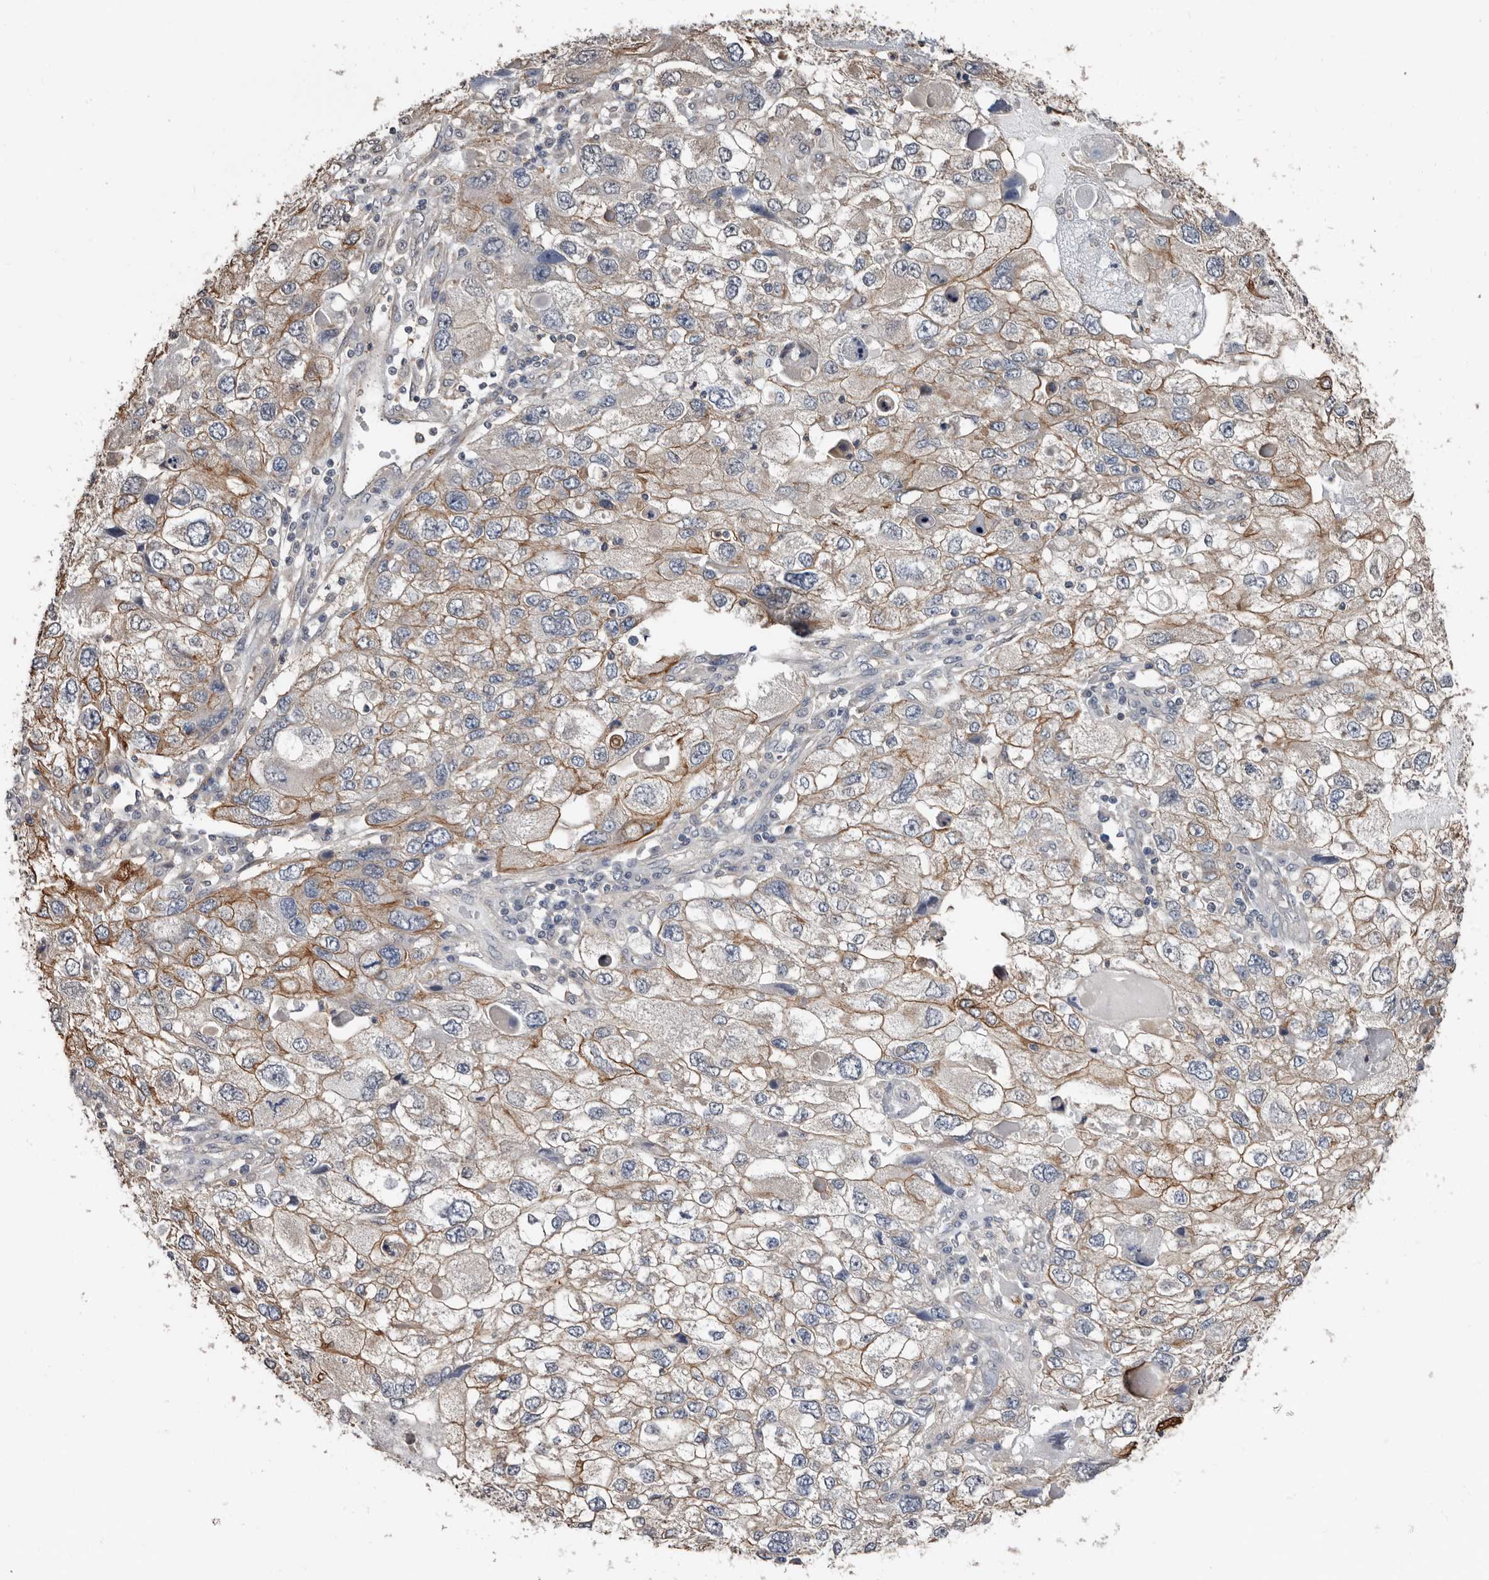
{"staining": {"intensity": "moderate", "quantity": ">75%", "location": "cytoplasmic/membranous"}, "tissue": "endometrial cancer", "cell_type": "Tumor cells", "image_type": "cancer", "snomed": [{"axis": "morphology", "description": "Adenocarcinoma, NOS"}, {"axis": "topography", "description": "Endometrium"}], "caption": "Protein staining demonstrates moderate cytoplasmic/membranous positivity in approximately >75% of tumor cells in endometrial cancer (adenocarcinoma).", "gene": "MRPL18", "patient": {"sex": "female", "age": 49}}